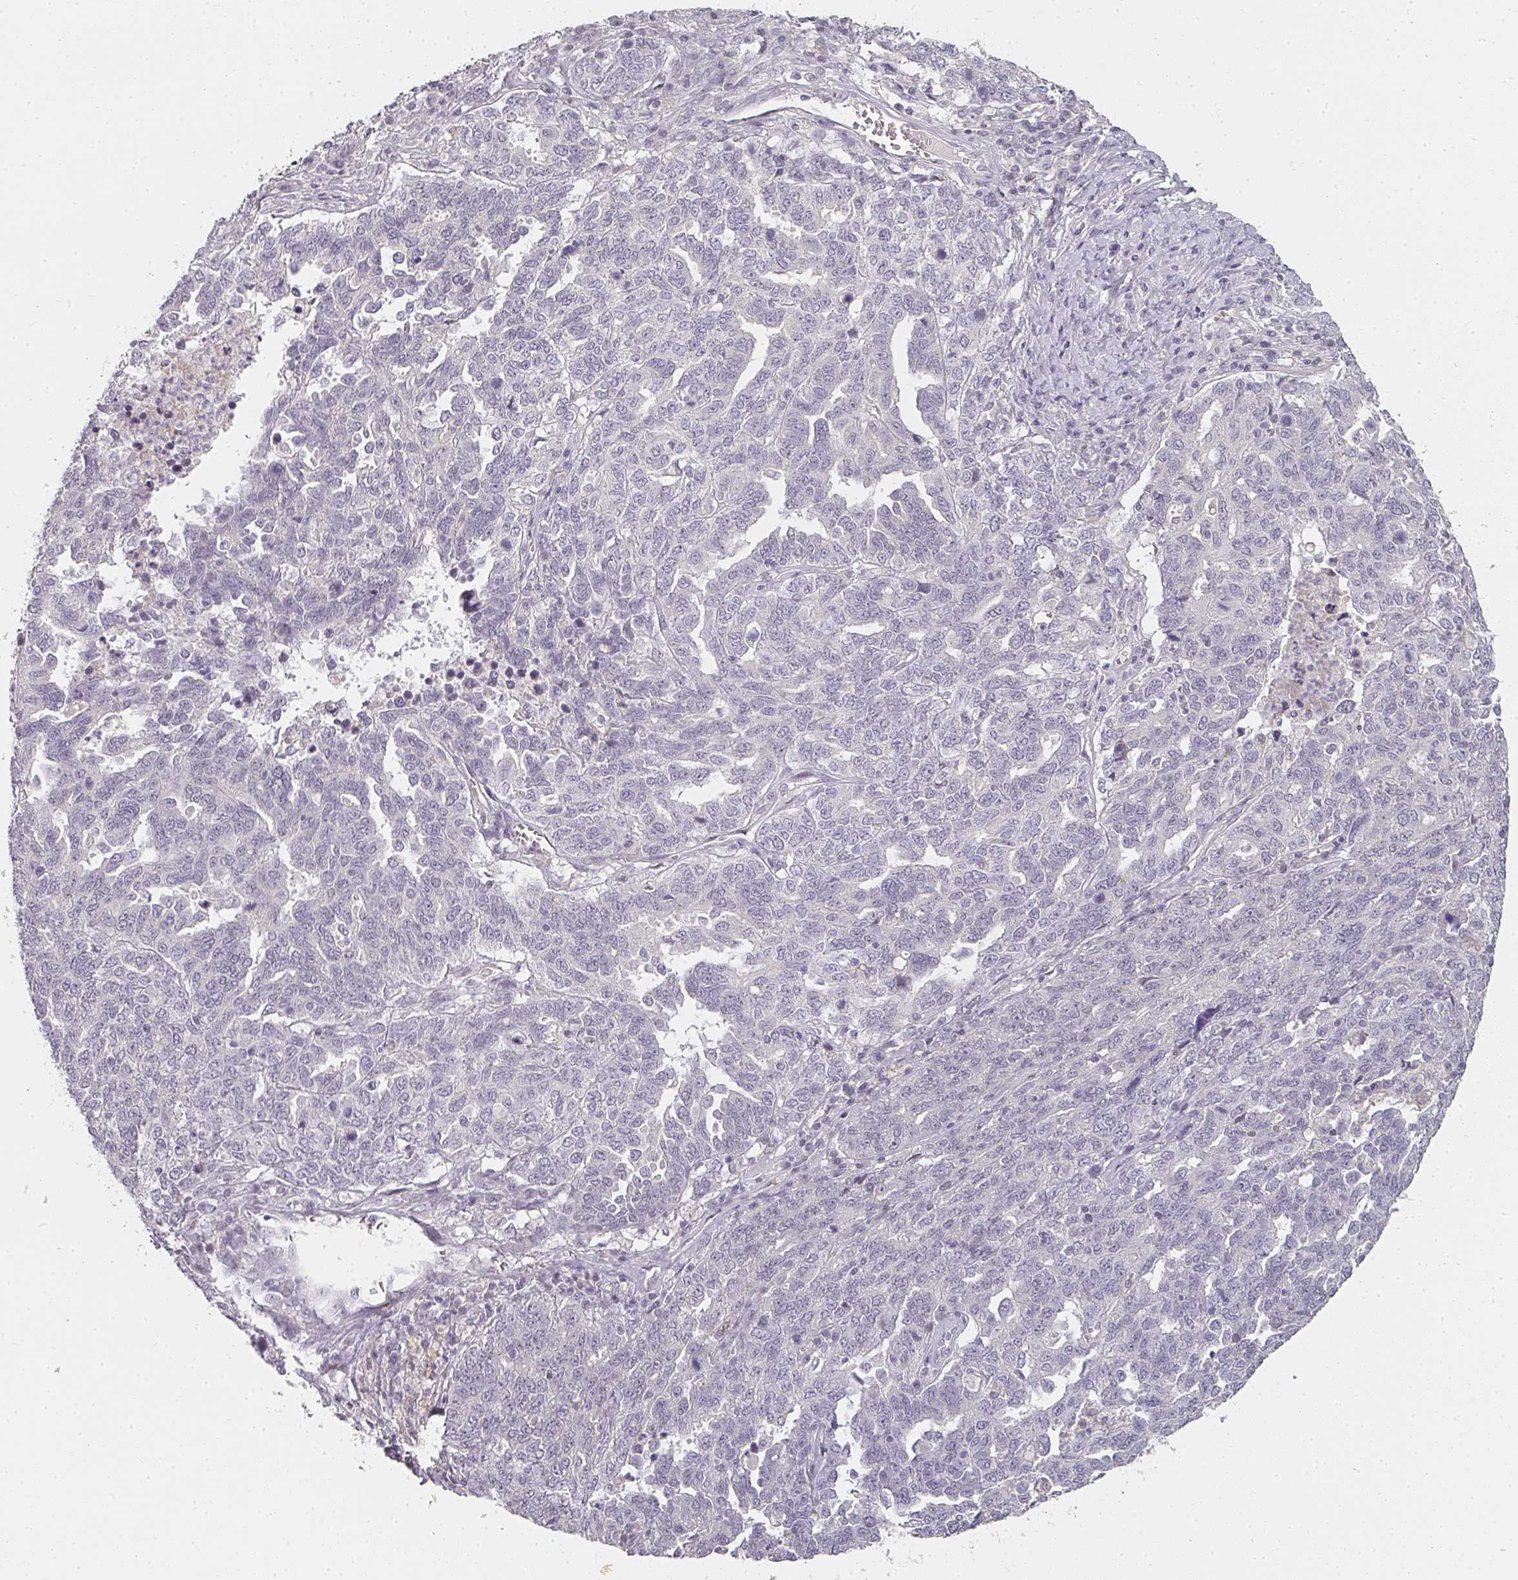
{"staining": {"intensity": "negative", "quantity": "none", "location": "none"}, "tissue": "ovarian cancer", "cell_type": "Tumor cells", "image_type": "cancer", "snomed": [{"axis": "morphology", "description": "Carcinoma, endometroid"}, {"axis": "topography", "description": "Ovary"}], "caption": "This is a photomicrograph of immunohistochemistry (IHC) staining of ovarian endometroid carcinoma, which shows no expression in tumor cells.", "gene": "SHISA2", "patient": {"sex": "female", "age": 62}}